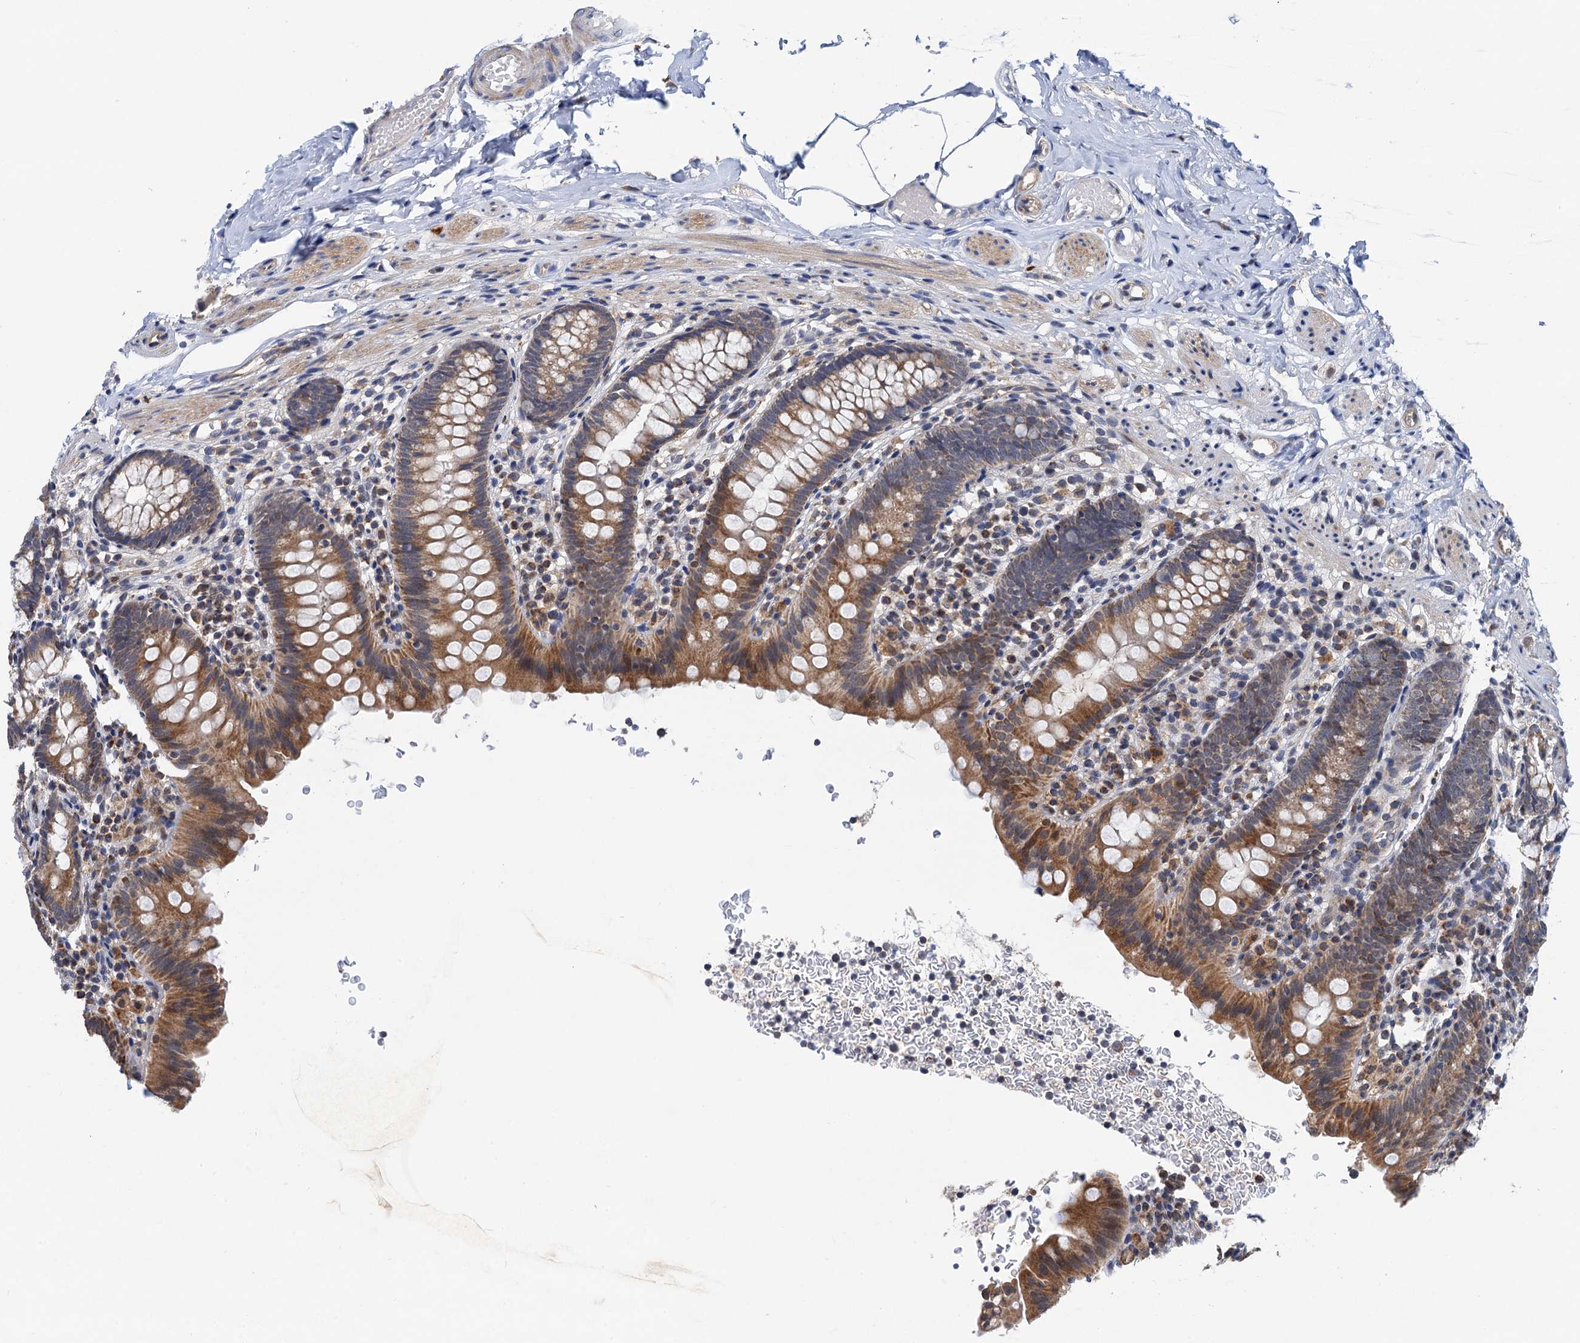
{"staining": {"intensity": "moderate", "quantity": ">75%", "location": "cytoplasmic/membranous"}, "tissue": "appendix", "cell_type": "Glandular cells", "image_type": "normal", "snomed": [{"axis": "morphology", "description": "Normal tissue, NOS"}, {"axis": "topography", "description": "Appendix"}], "caption": "A high-resolution photomicrograph shows immunohistochemistry staining of unremarkable appendix, which shows moderate cytoplasmic/membranous expression in approximately >75% of glandular cells. (DAB IHC, brown staining for protein, blue staining for nuclei).", "gene": "CMPK2", "patient": {"sex": "male", "age": 55}}